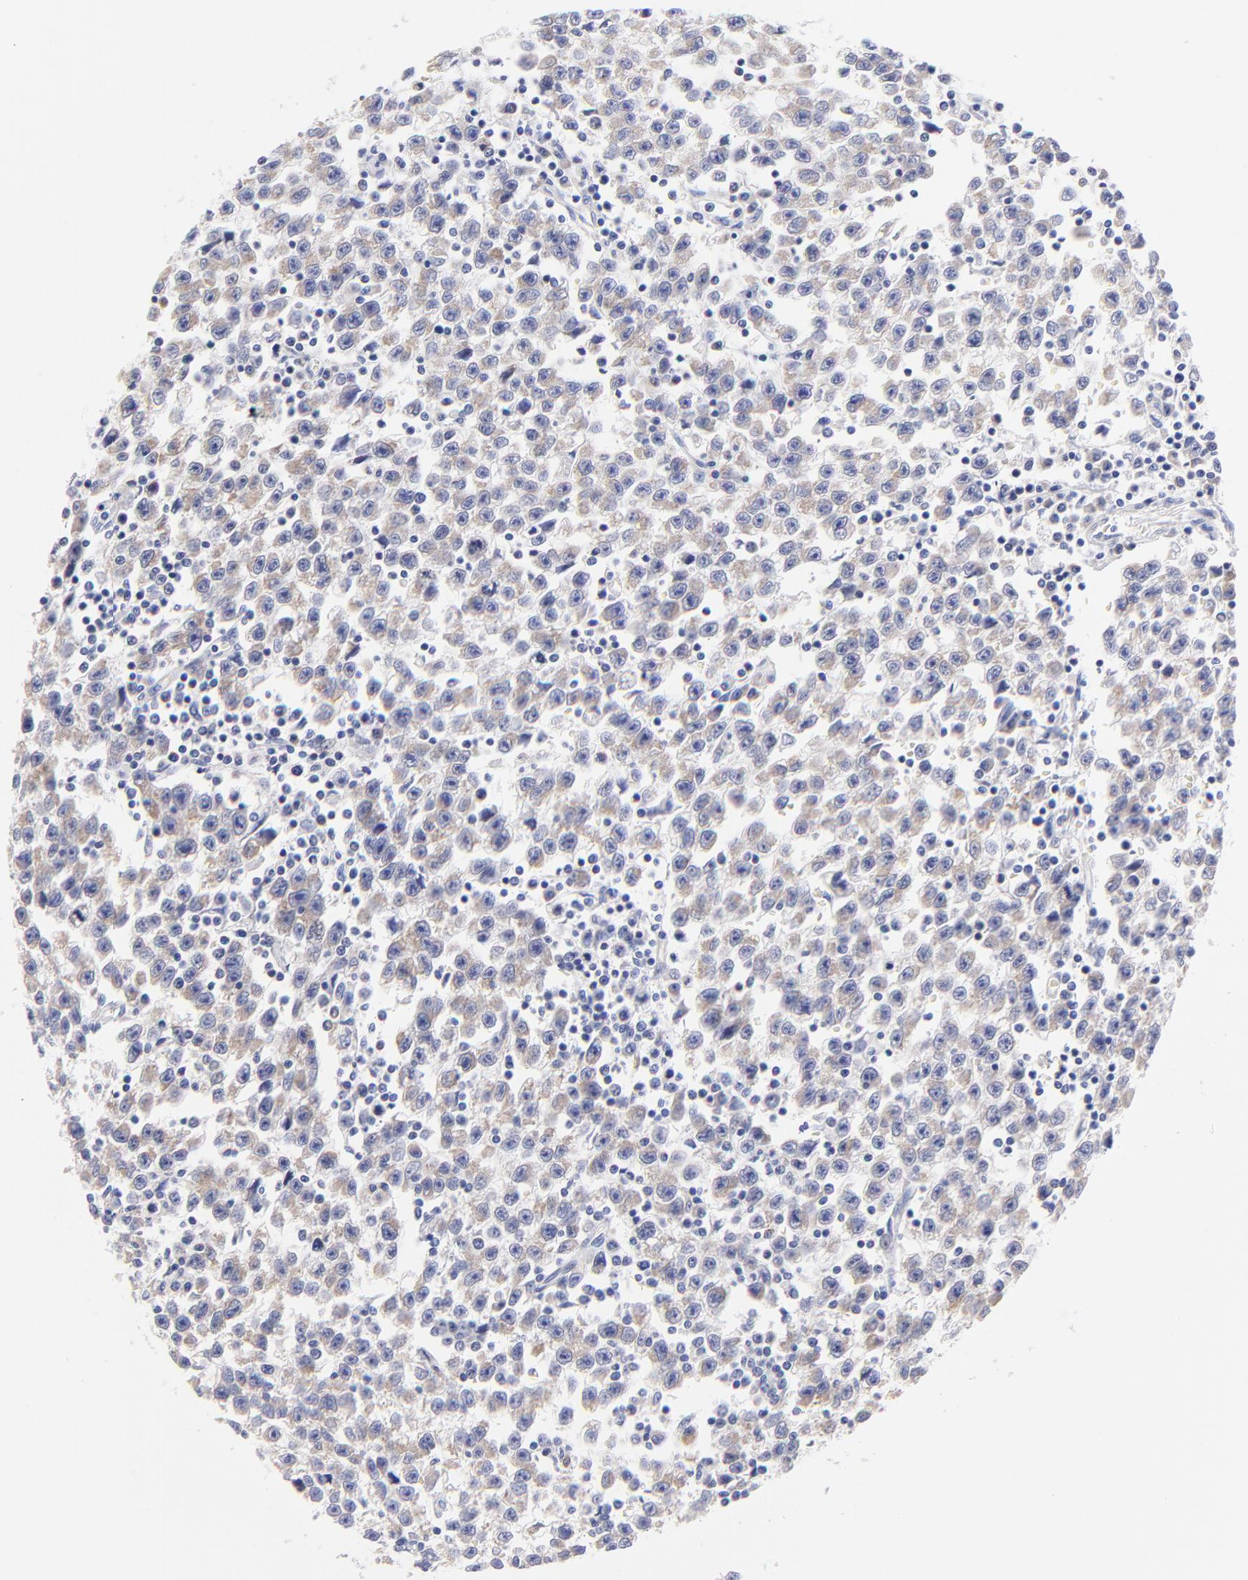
{"staining": {"intensity": "weak", "quantity": ">75%", "location": "cytoplasmic/membranous"}, "tissue": "testis cancer", "cell_type": "Tumor cells", "image_type": "cancer", "snomed": [{"axis": "morphology", "description": "Seminoma, NOS"}, {"axis": "topography", "description": "Testis"}], "caption": "Human testis cancer (seminoma) stained with a protein marker demonstrates weak staining in tumor cells.", "gene": "EBP", "patient": {"sex": "male", "age": 35}}